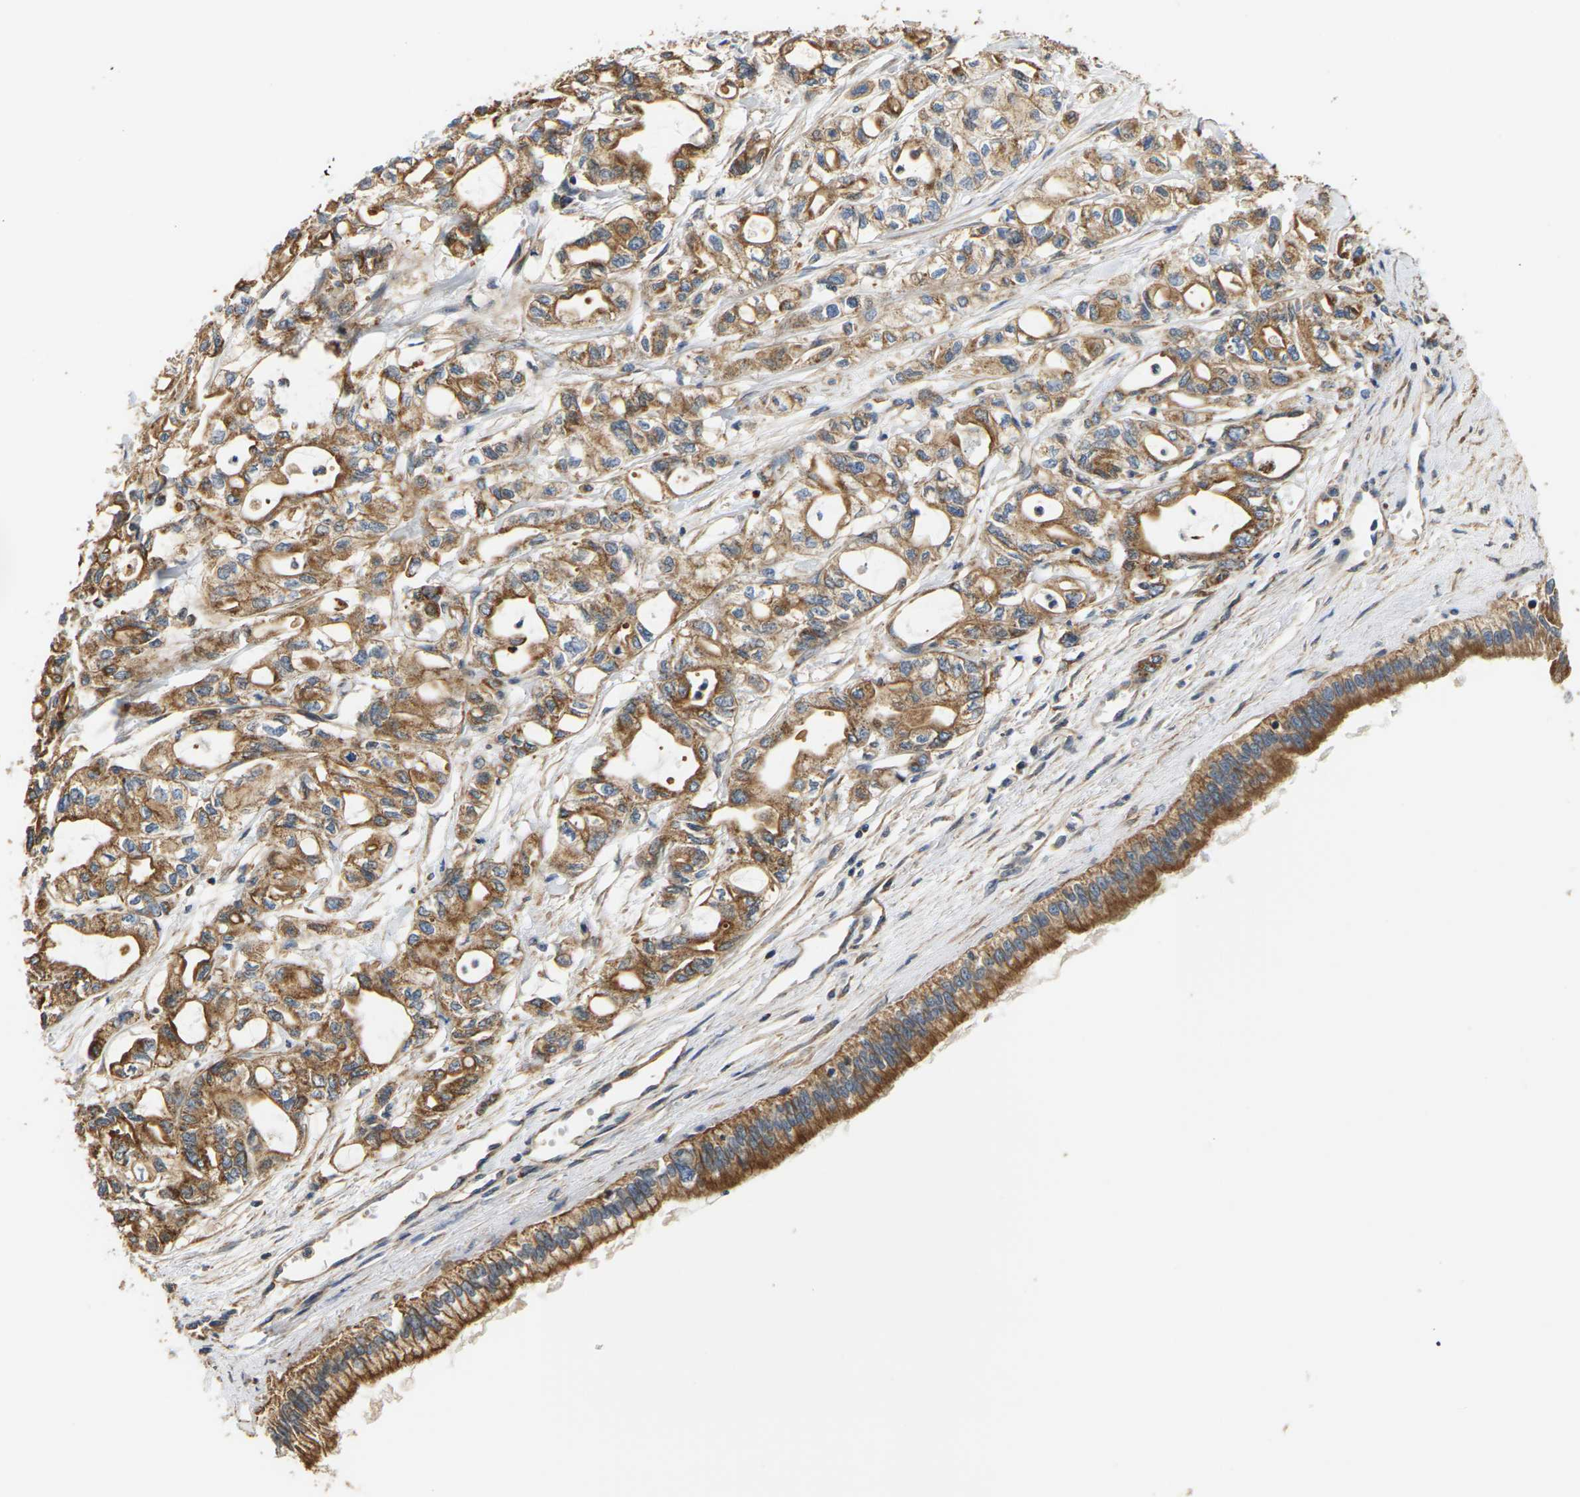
{"staining": {"intensity": "moderate", "quantity": ">75%", "location": "cytoplasmic/membranous"}, "tissue": "pancreatic cancer", "cell_type": "Tumor cells", "image_type": "cancer", "snomed": [{"axis": "morphology", "description": "Adenocarcinoma, NOS"}, {"axis": "topography", "description": "Pancreas"}], "caption": "Tumor cells demonstrate medium levels of moderate cytoplasmic/membranous expression in about >75% of cells in human pancreatic cancer.", "gene": "PCDHB4", "patient": {"sex": "male", "age": 79}}